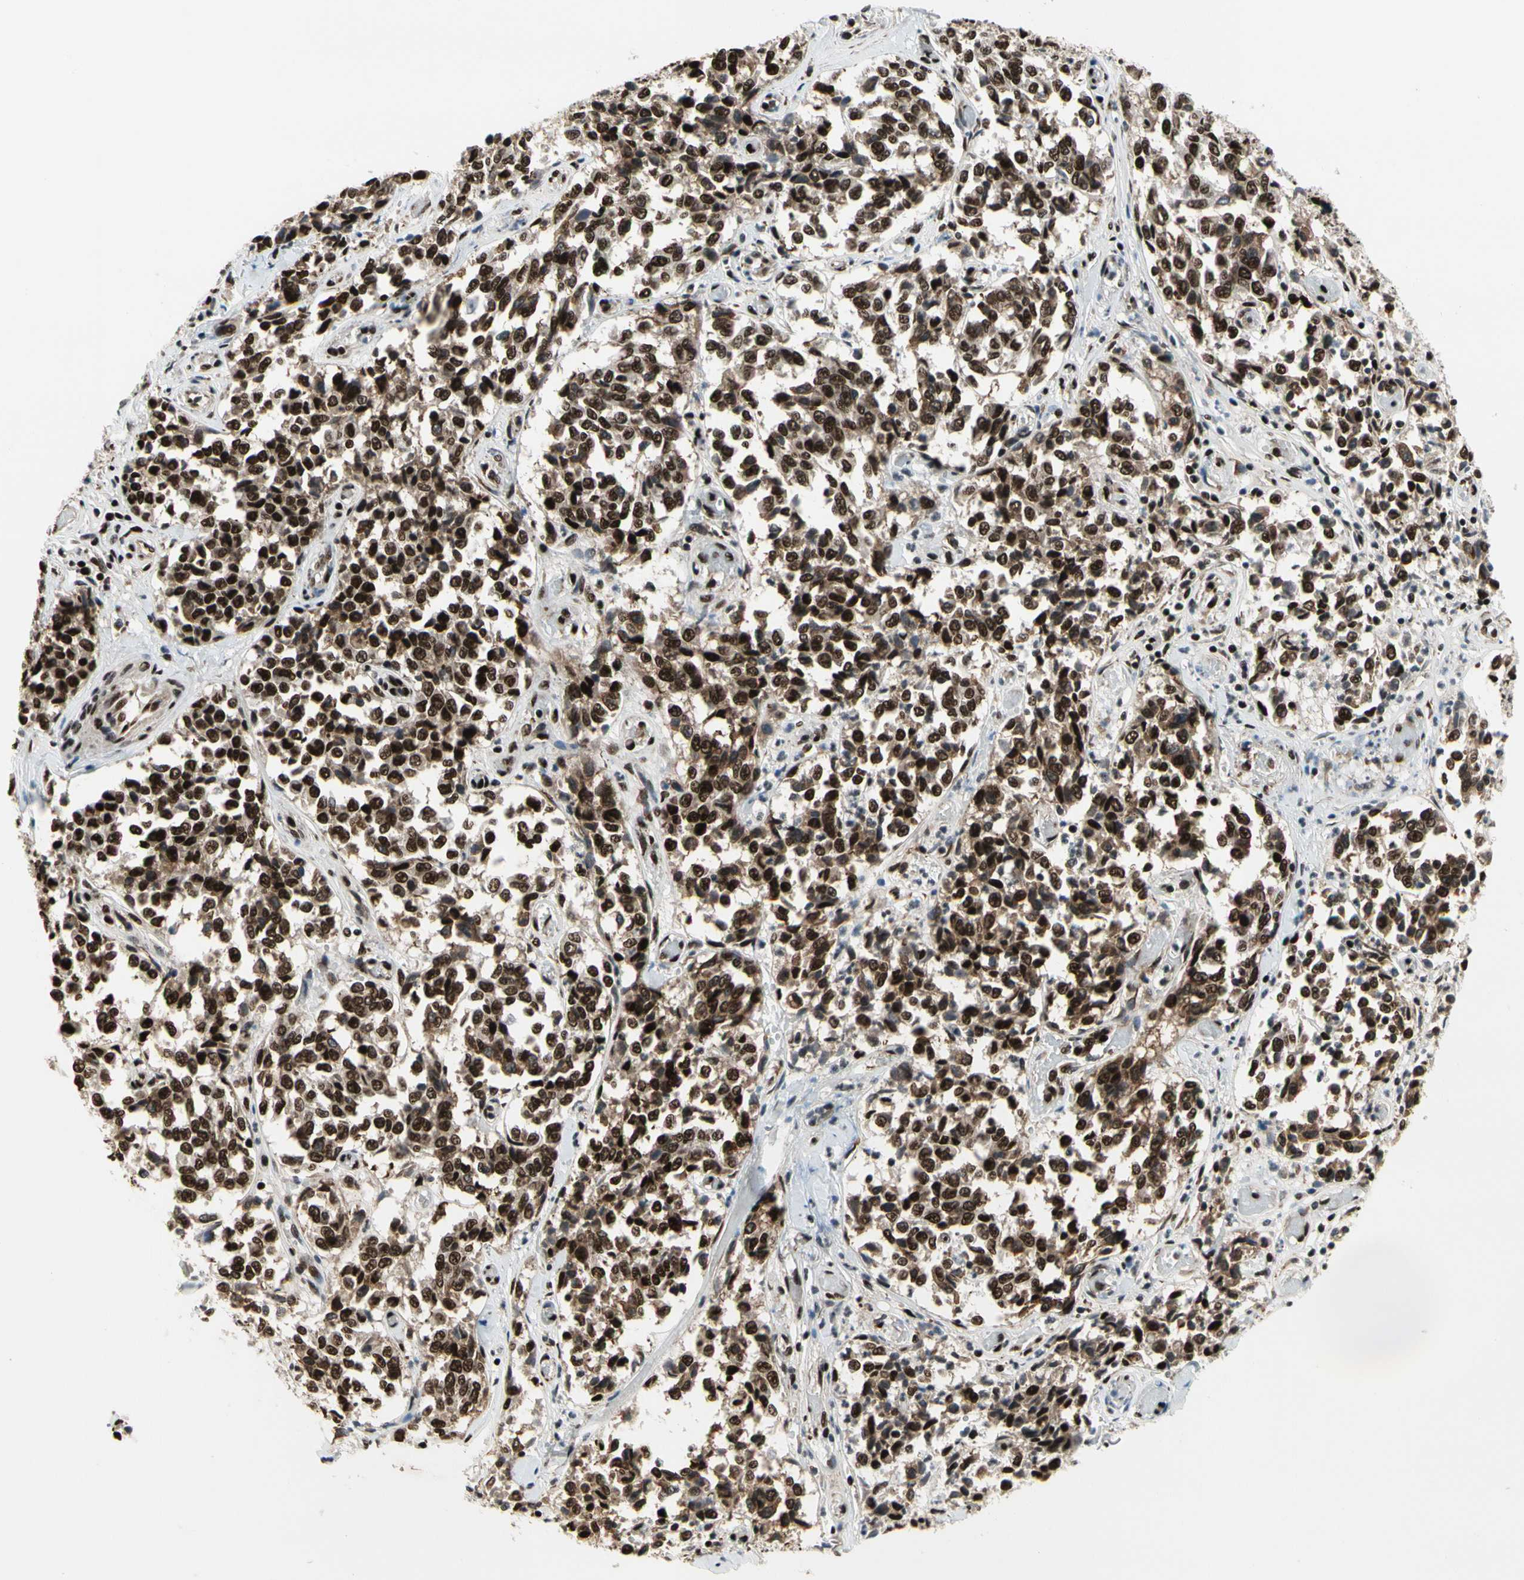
{"staining": {"intensity": "strong", "quantity": ">75%", "location": "cytoplasmic/membranous,nuclear"}, "tissue": "melanoma", "cell_type": "Tumor cells", "image_type": "cancer", "snomed": [{"axis": "morphology", "description": "Malignant melanoma, NOS"}, {"axis": "topography", "description": "Skin"}], "caption": "High-power microscopy captured an IHC histopathology image of malignant melanoma, revealing strong cytoplasmic/membranous and nuclear positivity in approximately >75% of tumor cells.", "gene": "SRSF11", "patient": {"sex": "female", "age": 64}}